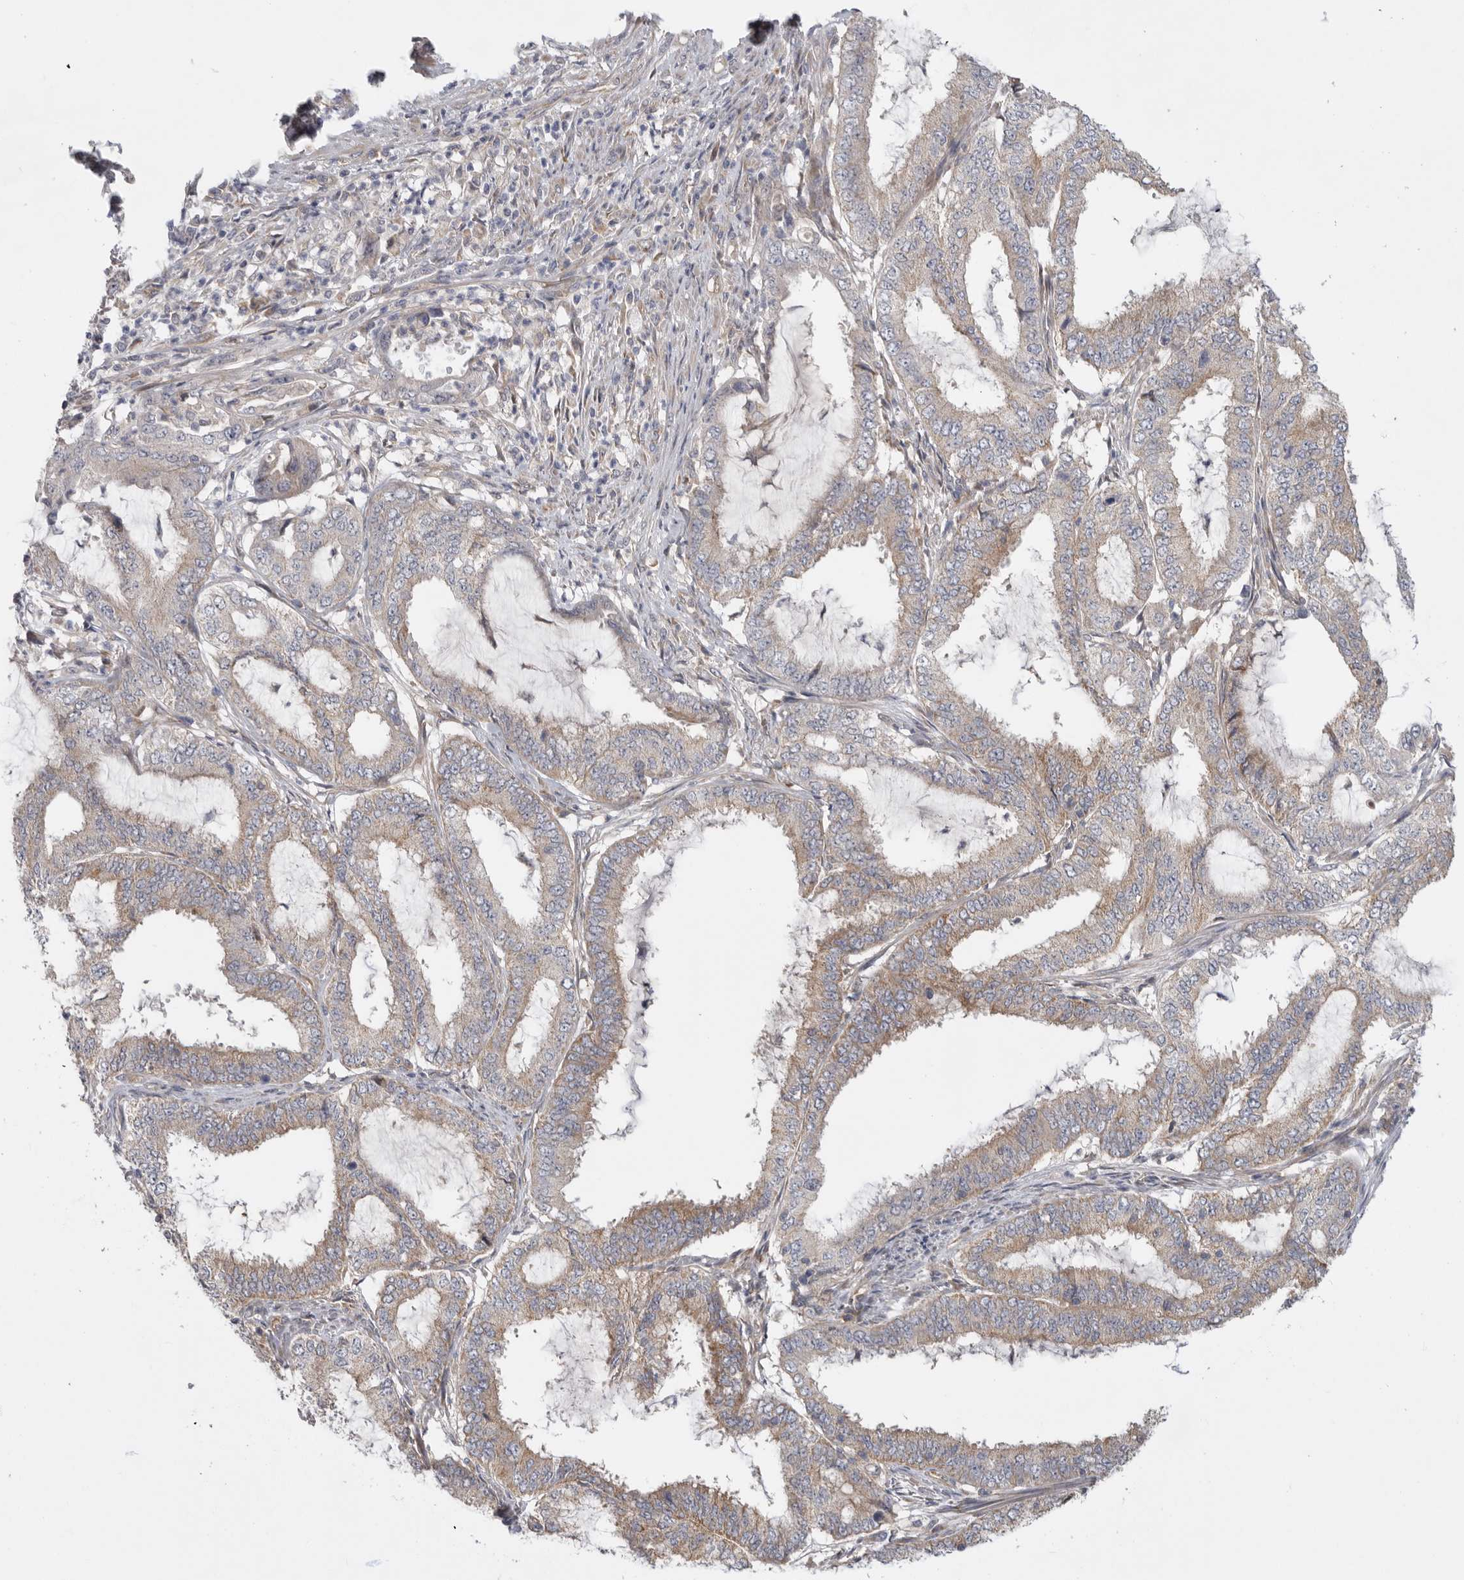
{"staining": {"intensity": "weak", "quantity": "25%-75%", "location": "cytoplasmic/membranous"}, "tissue": "endometrial cancer", "cell_type": "Tumor cells", "image_type": "cancer", "snomed": [{"axis": "morphology", "description": "Adenocarcinoma, NOS"}, {"axis": "topography", "description": "Endometrium"}], "caption": "Immunohistochemical staining of human endometrial cancer (adenocarcinoma) shows low levels of weak cytoplasmic/membranous protein positivity in about 25%-75% of tumor cells.", "gene": "MTFR1L", "patient": {"sex": "female", "age": 51}}